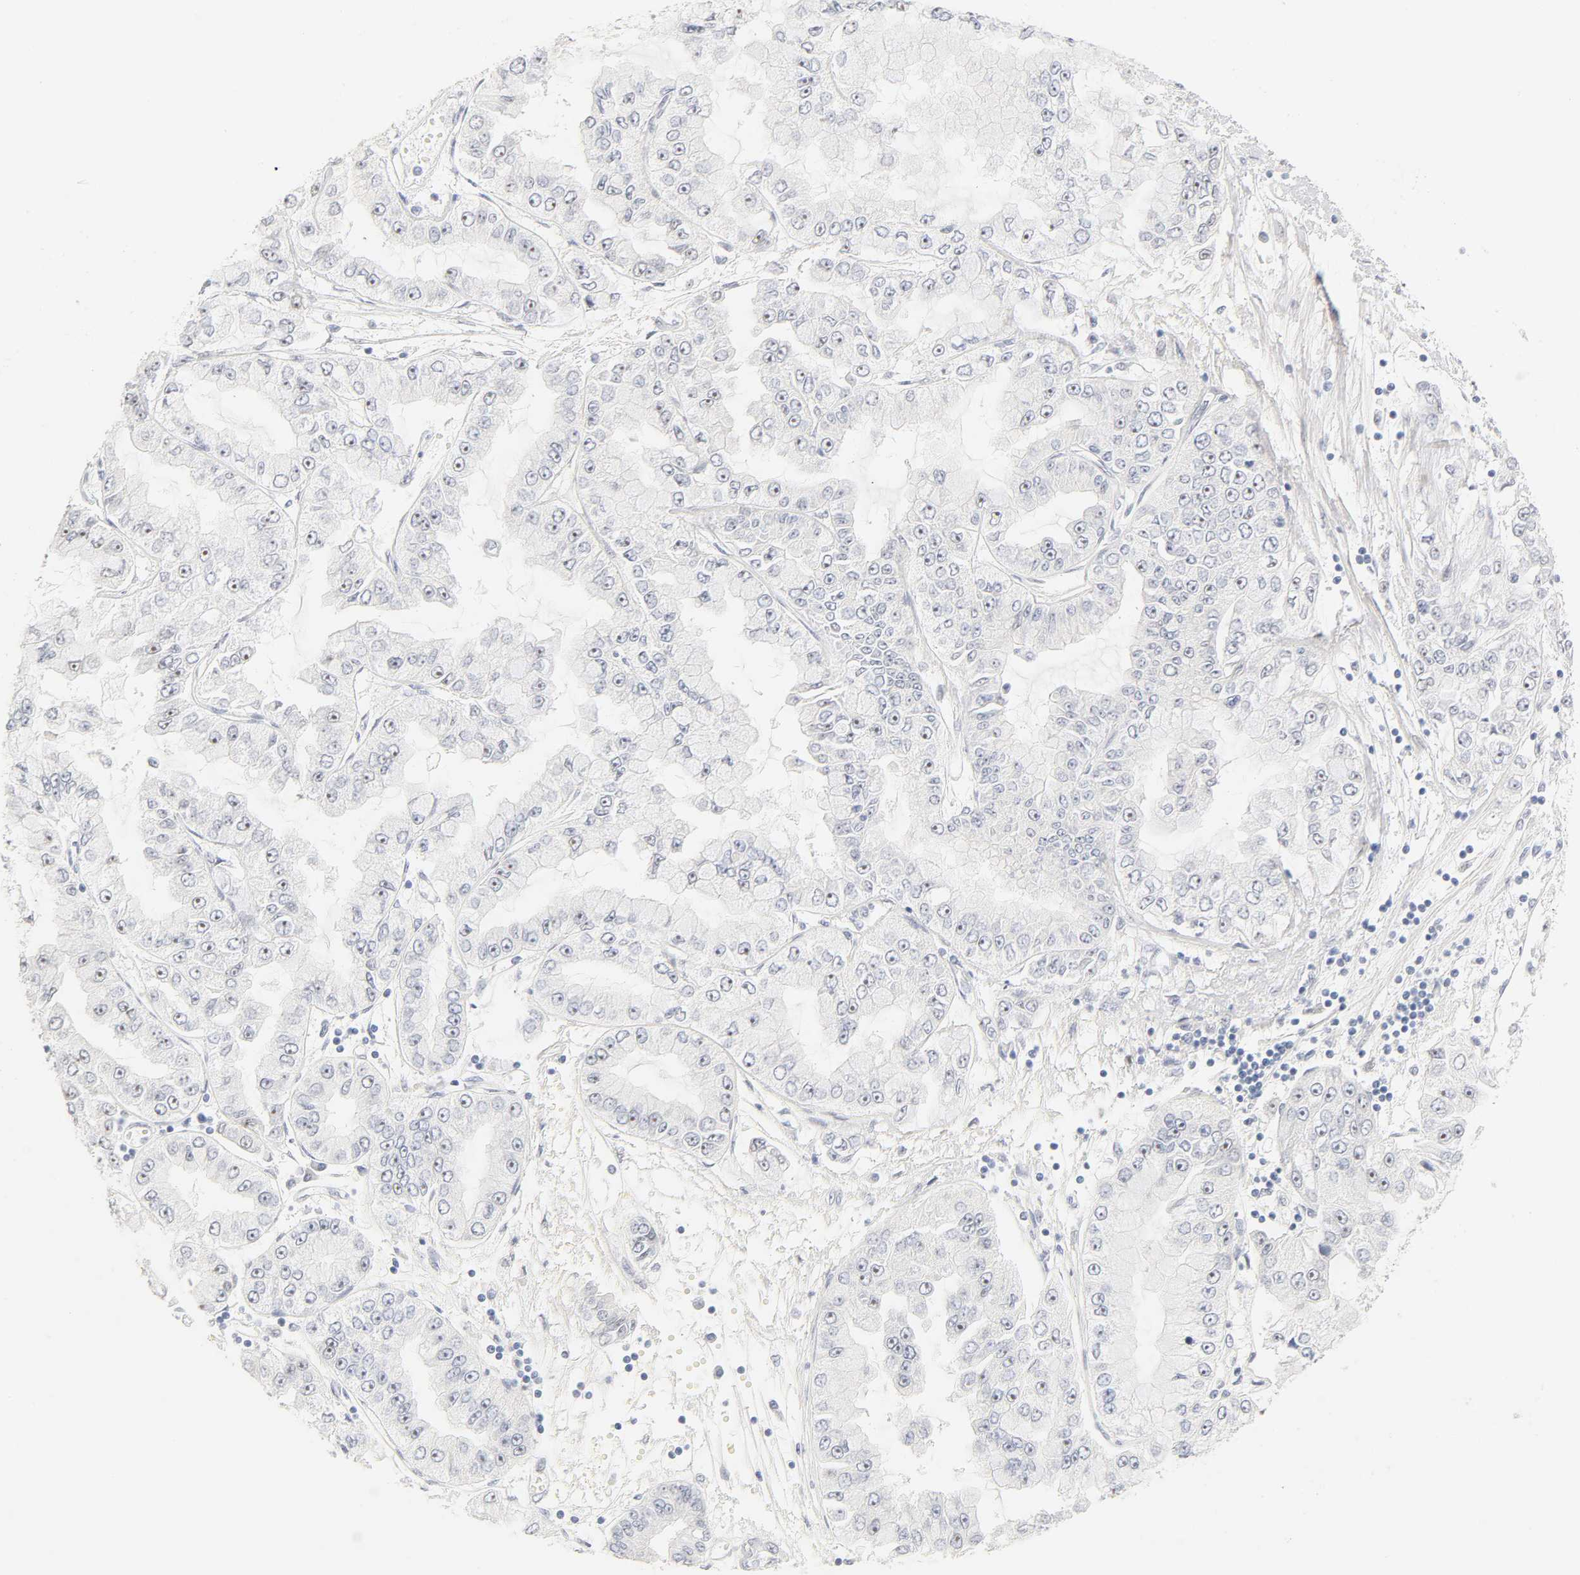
{"staining": {"intensity": "negative", "quantity": "none", "location": "none"}, "tissue": "liver cancer", "cell_type": "Tumor cells", "image_type": "cancer", "snomed": [{"axis": "morphology", "description": "Cholangiocarcinoma"}, {"axis": "topography", "description": "Liver"}], "caption": "An IHC image of liver cancer is shown. There is no staining in tumor cells of liver cancer. Nuclei are stained in blue.", "gene": "MNAT1", "patient": {"sex": "female", "age": 79}}